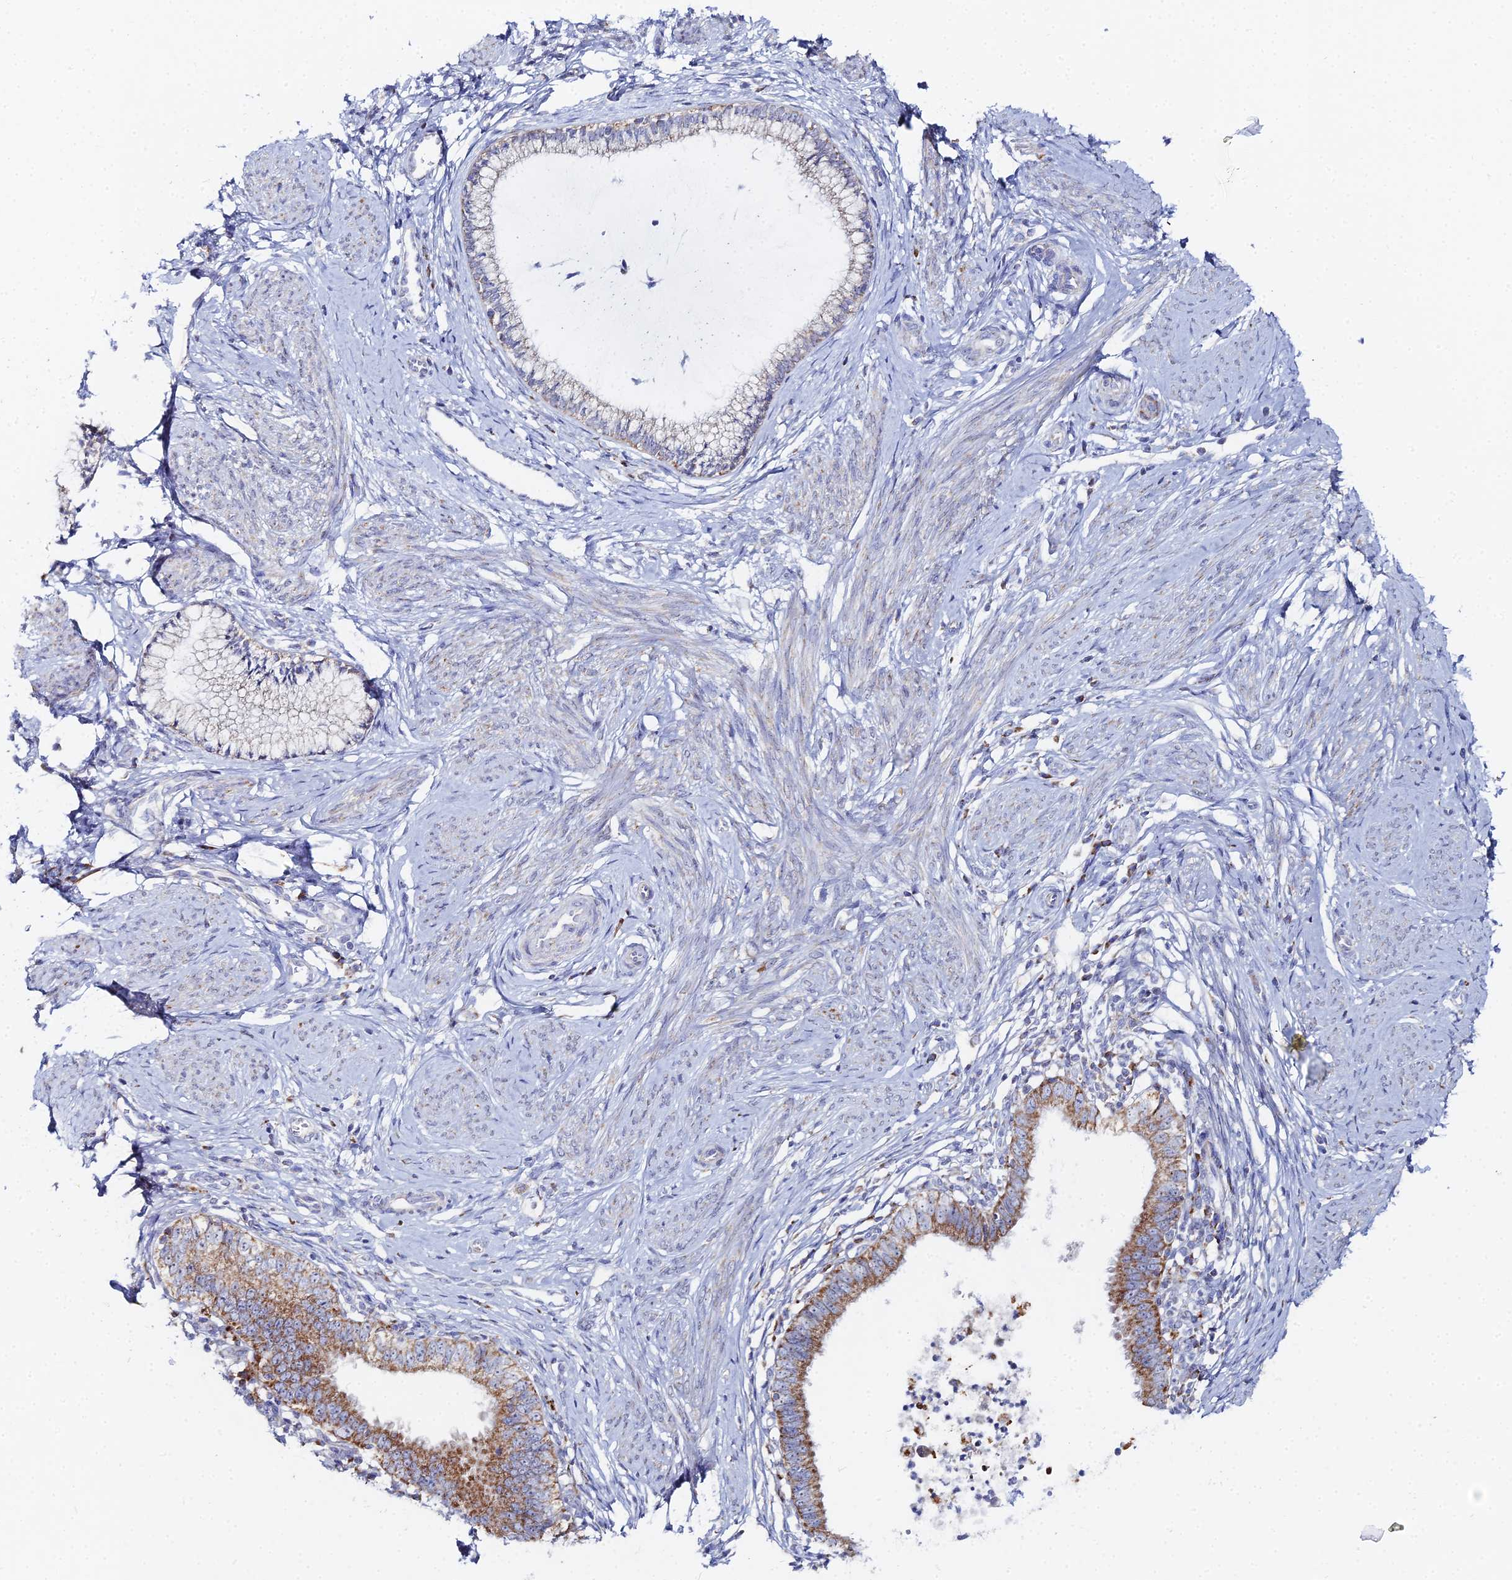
{"staining": {"intensity": "moderate", "quantity": ">75%", "location": "cytoplasmic/membranous"}, "tissue": "cervical cancer", "cell_type": "Tumor cells", "image_type": "cancer", "snomed": [{"axis": "morphology", "description": "Adenocarcinoma, NOS"}, {"axis": "topography", "description": "Cervix"}], "caption": "The immunohistochemical stain highlights moderate cytoplasmic/membranous expression in tumor cells of adenocarcinoma (cervical) tissue.", "gene": "MPC1", "patient": {"sex": "female", "age": 36}}